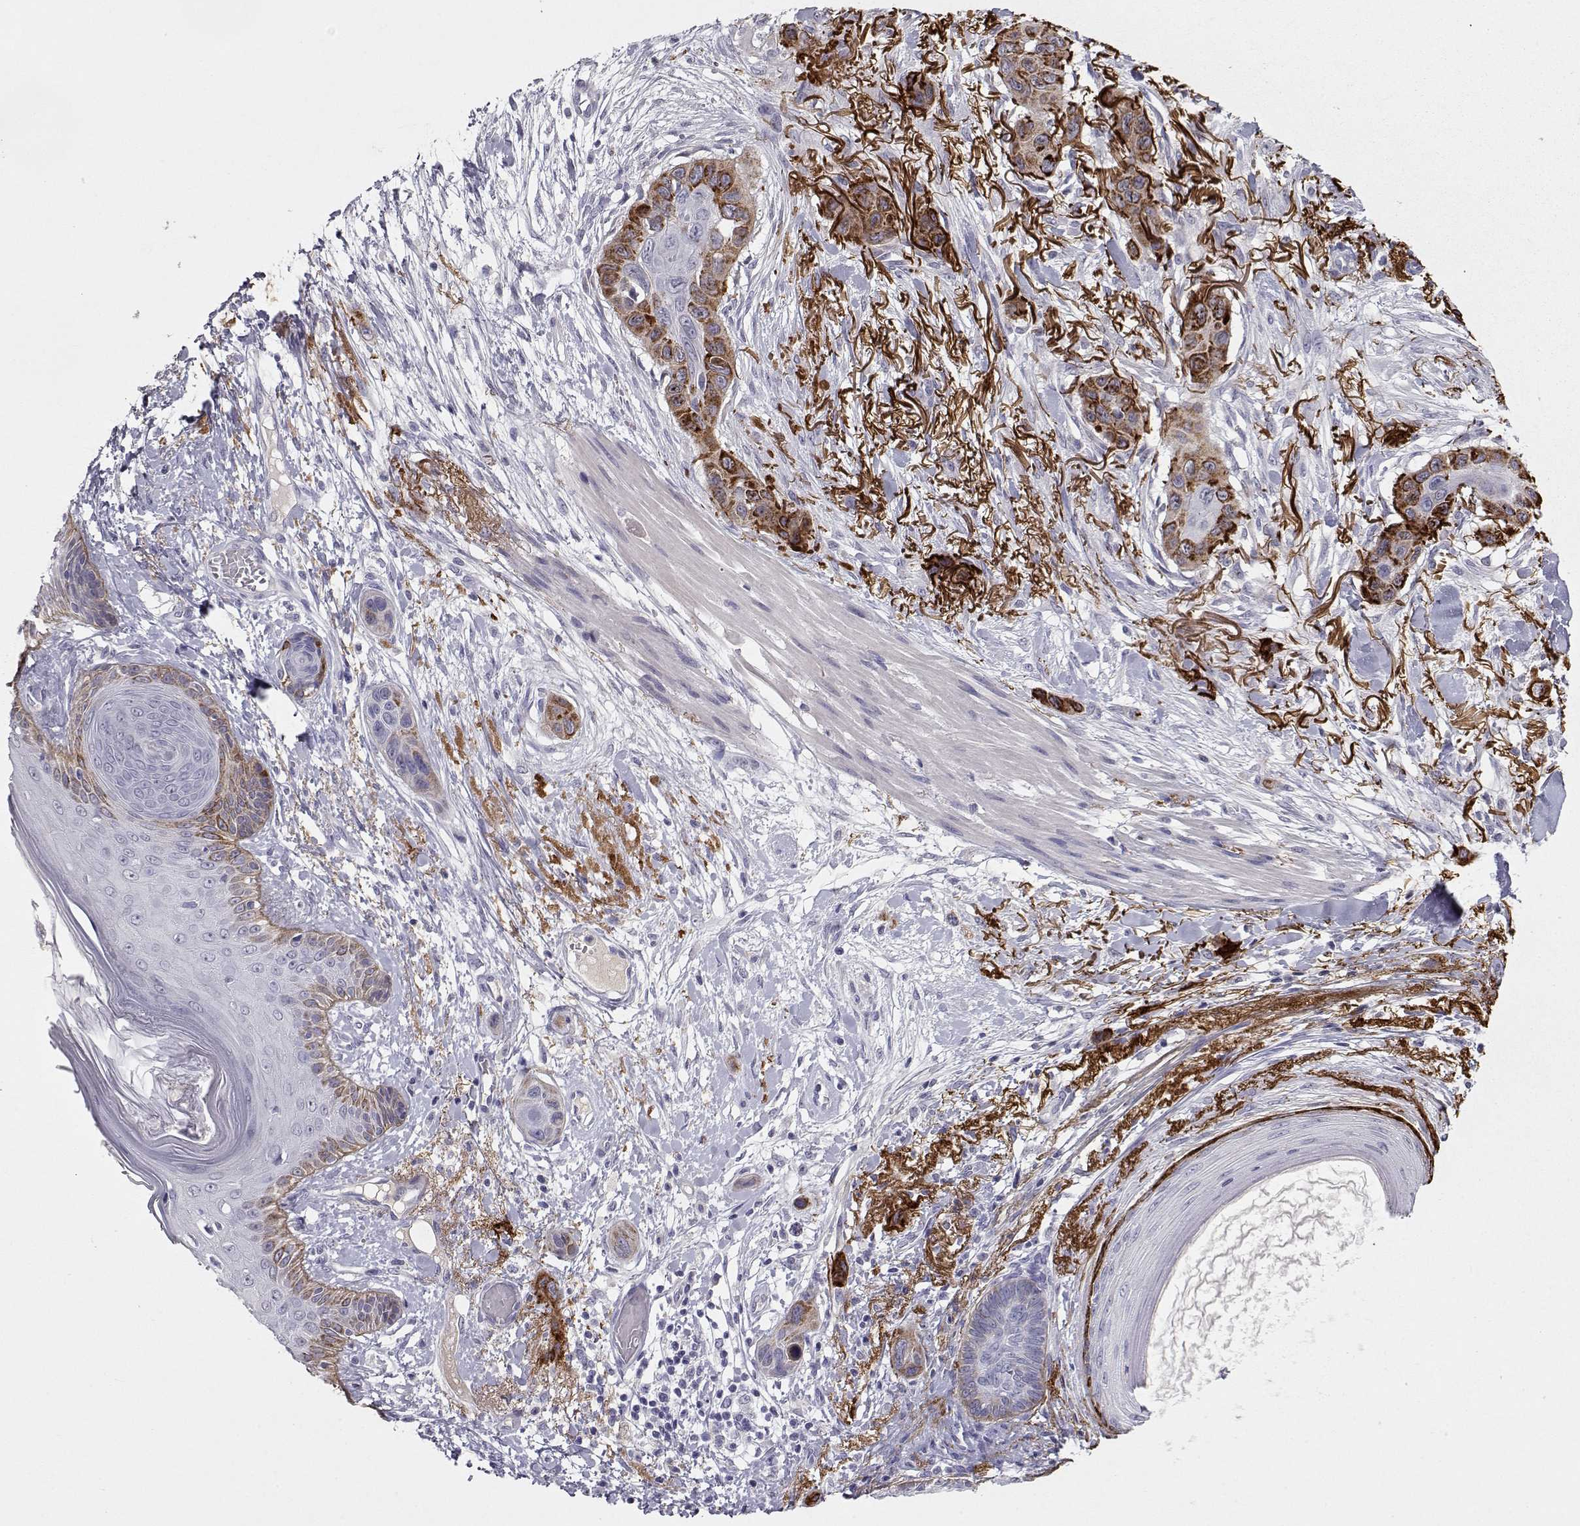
{"staining": {"intensity": "strong", "quantity": ">75%", "location": "cytoplasmic/membranous"}, "tissue": "skin cancer", "cell_type": "Tumor cells", "image_type": "cancer", "snomed": [{"axis": "morphology", "description": "Squamous cell carcinoma, NOS"}, {"axis": "topography", "description": "Skin"}], "caption": "High-power microscopy captured an IHC micrograph of squamous cell carcinoma (skin), revealing strong cytoplasmic/membranous positivity in about >75% of tumor cells.", "gene": "LAMB3", "patient": {"sex": "male", "age": 79}}